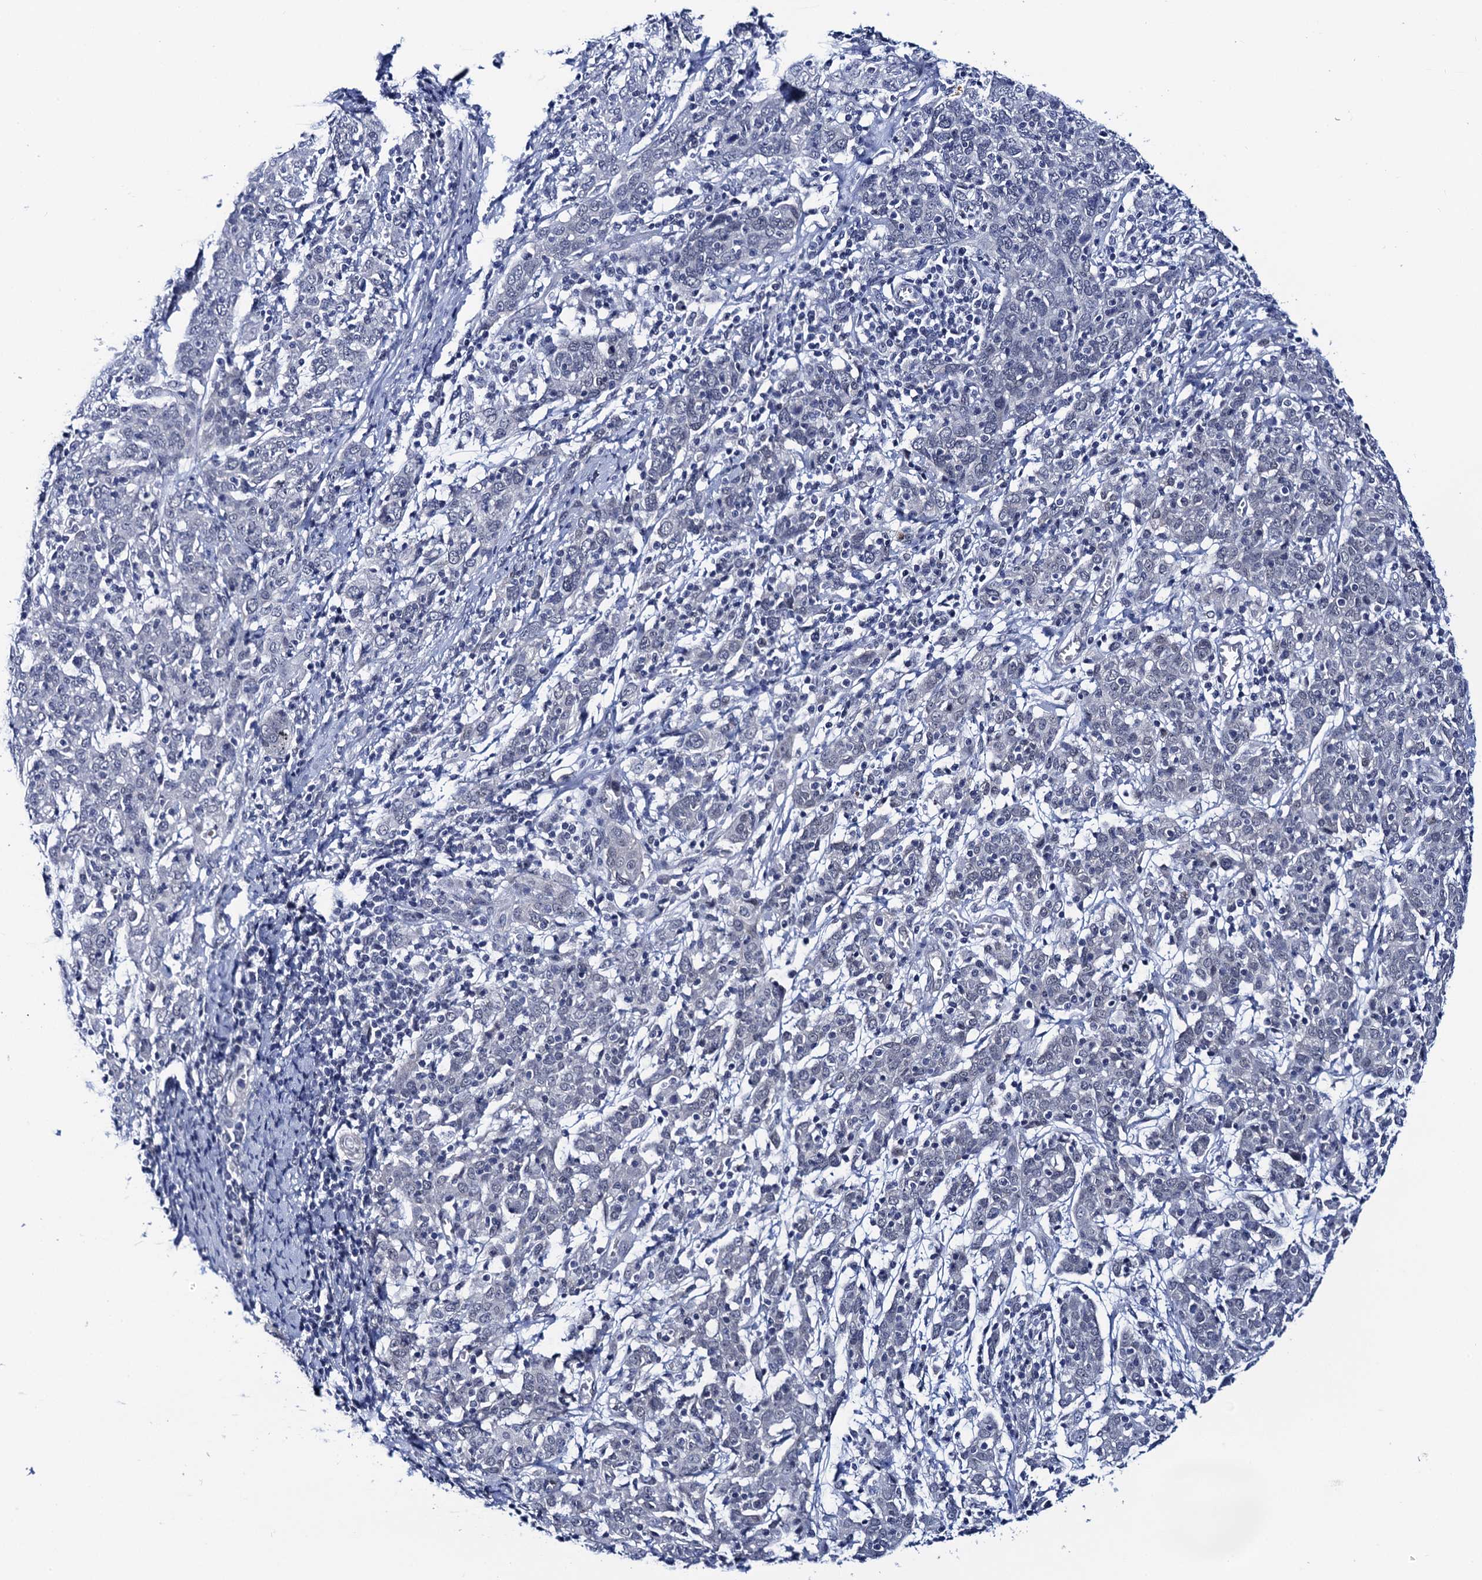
{"staining": {"intensity": "negative", "quantity": "none", "location": "none"}, "tissue": "cervical cancer", "cell_type": "Tumor cells", "image_type": "cancer", "snomed": [{"axis": "morphology", "description": "Squamous cell carcinoma, NOS"}, {"axis": "topography", "description": "Cervix"}], "caption": "Tumor cells are negative for protein expression in human cervical cancer (squamous cell carcinoma). The staining is performed using DAB (3,3'-diaminobenzidine) brown chromogen with nuclei counter-stained in using hematoxylin.", "gene": "C16orf87", "patient": {"sex": "female", "age": 67}}